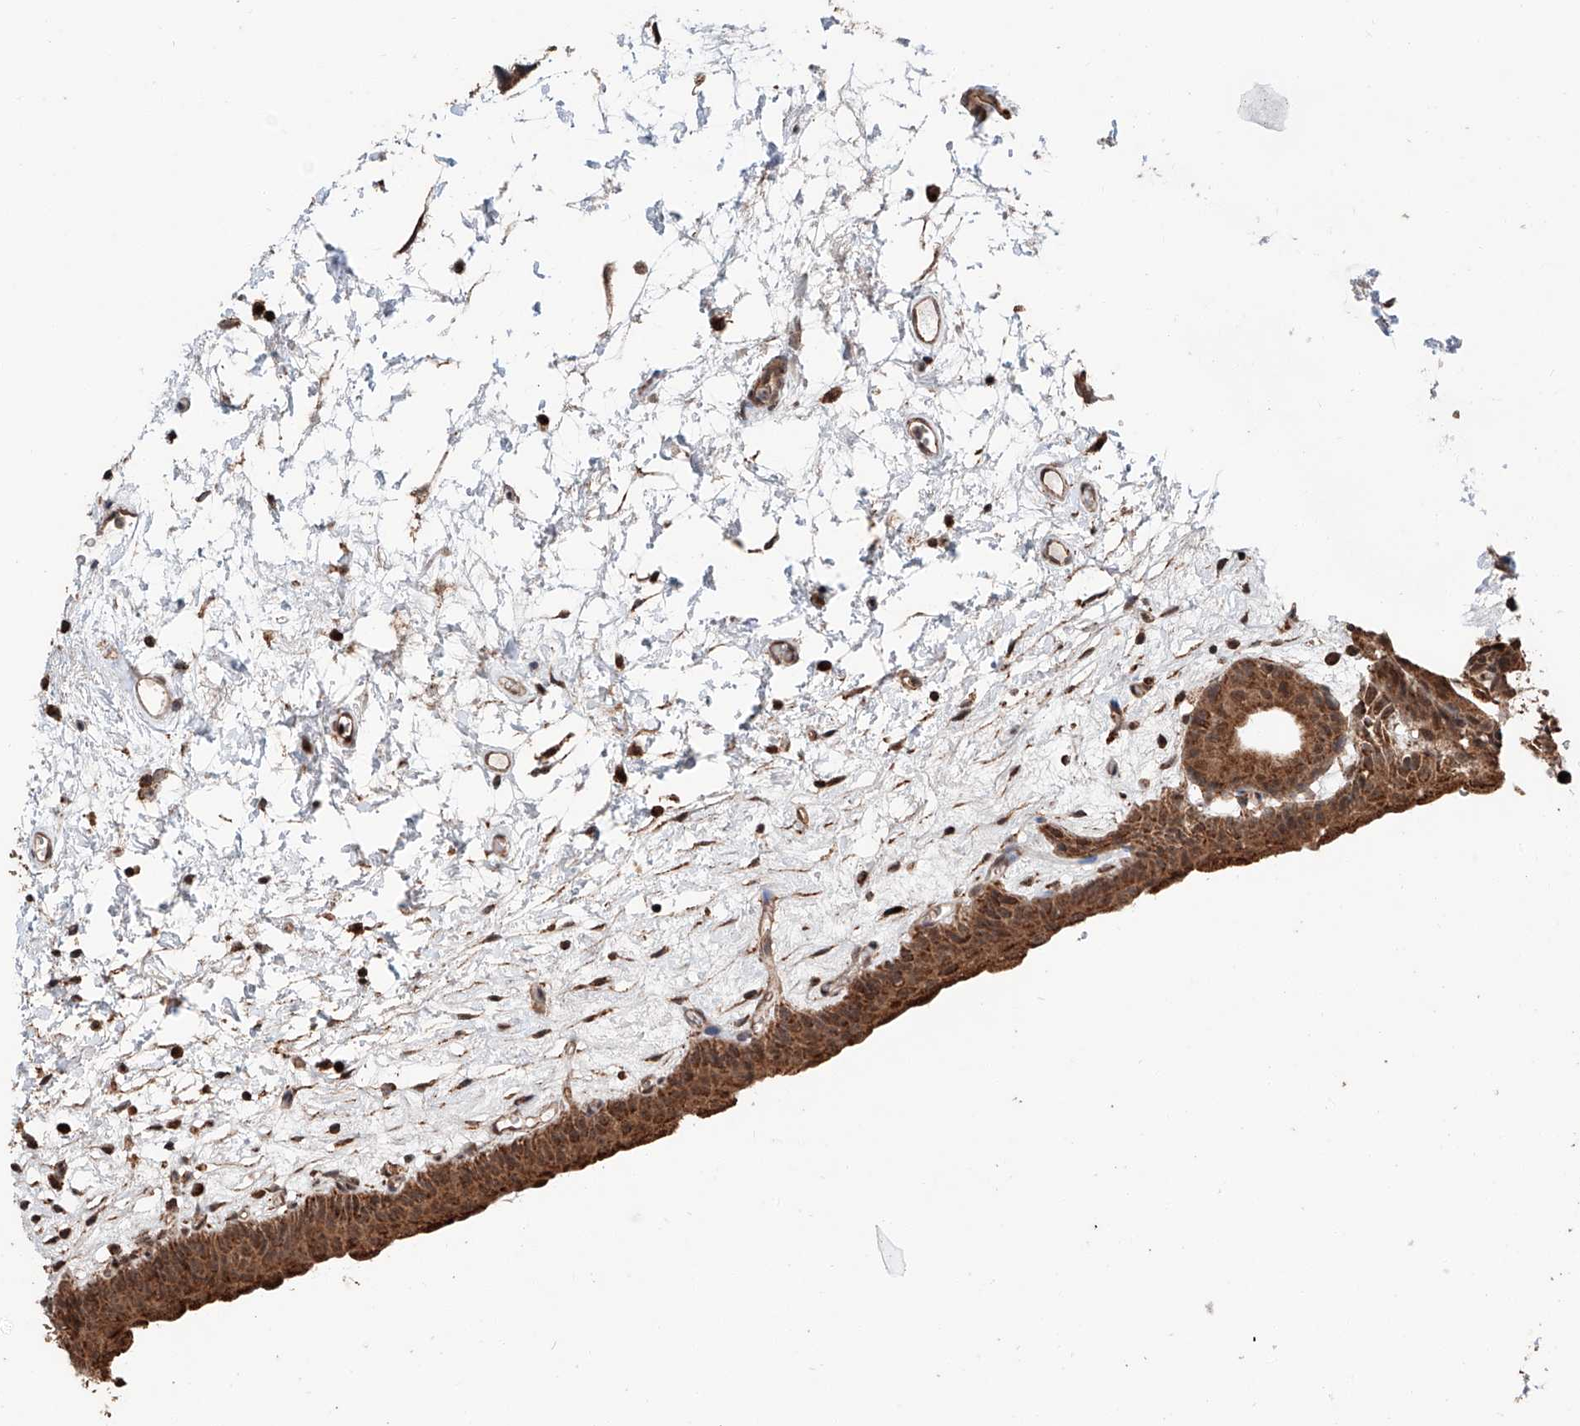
{"staining": {"intensity": "moderate", "quantity": ">75%", "location": "cytoplasmic/membranous"}, "tissue": "urinary bladder", "cell_type": "Urothelial cells", "image_type": "normal", "snomed": [{"axis": "morphology", "description": "Normal tissue, NOS"}, {"axis": "topography", "description": "Urinary bladder"}], "caption": "Benign urinary bladder reveals moderate cytoplasmic/membranous expression in about >75% of urothelial cells, visualized by immunohistochemistry.", "gene": "ZNF445", "patient": {"sex": "male", "age": 83}}